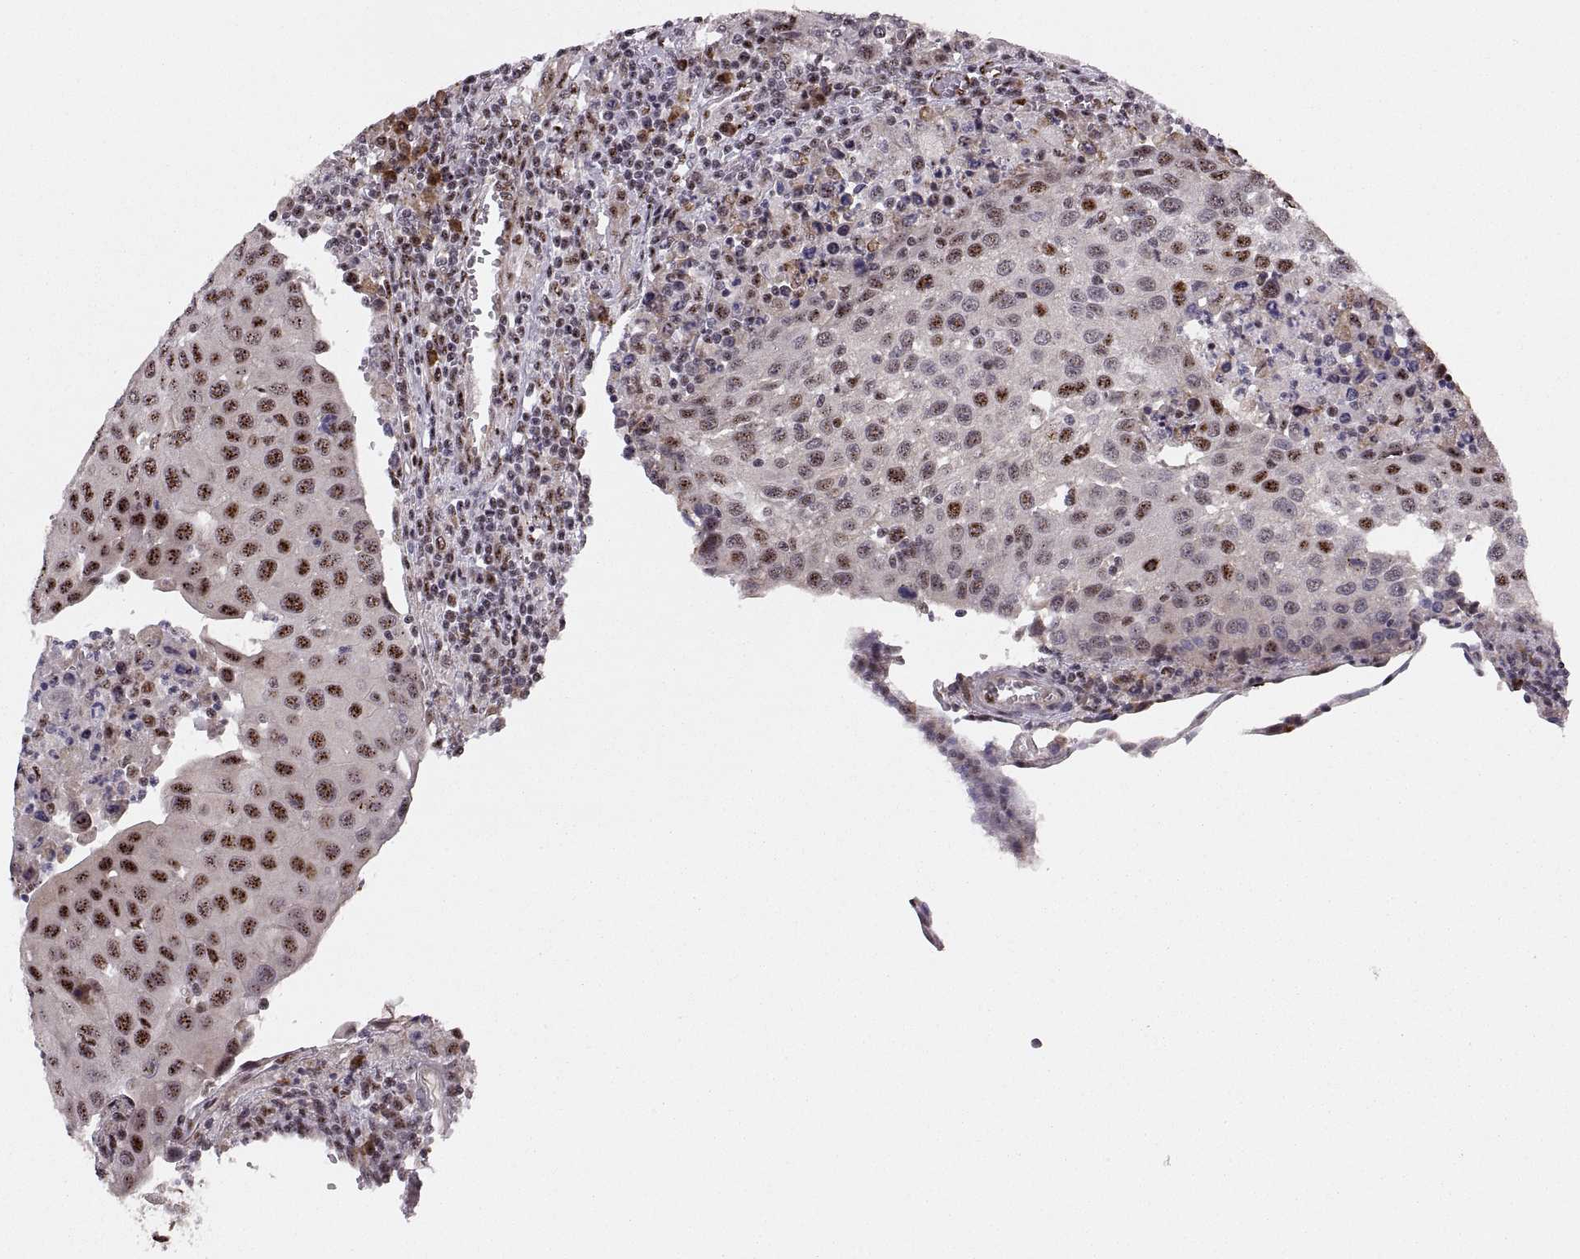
{"staining": {"intensity": "strong", "quantity": "25%-75%", "location": "nuclear"}, "tissue": "urothelial cancer", "cell_type": "Tumor cells", "image_type": "cancer", "snomed": [{"axis": "morphology", "description": "Urothelial carcinoma, High grade"}, {"axis": "topography", "description": "Urinary bladder"}], "caption": "High-grade urothelial carcinoma stained for a protein (brown) demonstrates strong nuclear positive positivity in about 25%-75% of tumor cells.", "gene": "ZCCHC17", "patient": {"sex": "female", "age": 85}}